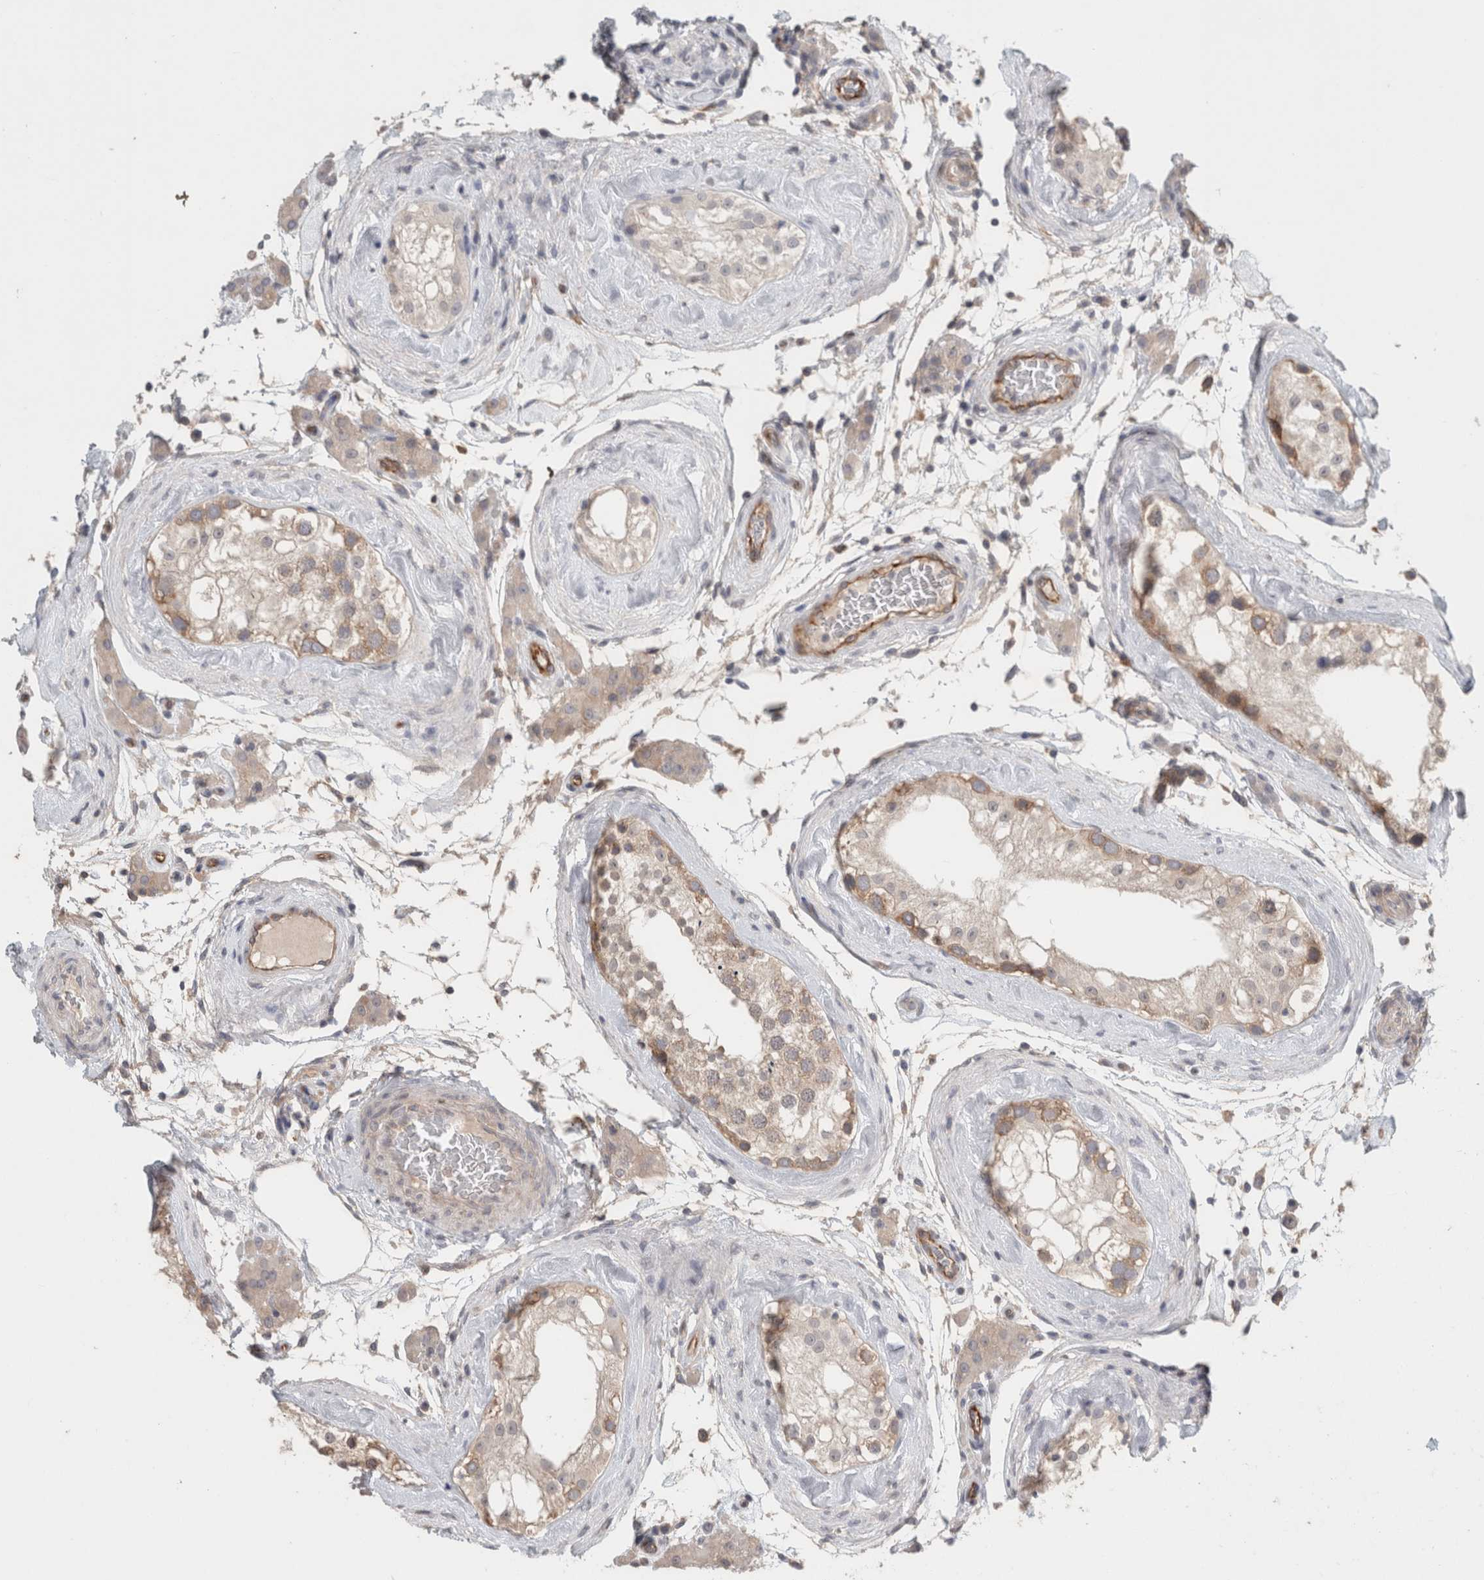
{"staining": {"intensity": "moderate", "quantity": "25%-75%", "location": "cytoplasmic/membranous"}, "tissue": "testis", "cell_type": "Cells in seminiferous ducts", "image_type": "normal", "snomed": [{"axis": "morphology", "description": "Normal tissue, NOS"}, {"axis": "topography", "description": "Testis"}], "caption": "IHC image of normal human testis stained for a protein (brown), which exhibits medium levels of moderate cytoplasmic/membranous staining in about 25%-75% of cells in seminiferous ducts.", "gene": "RASAL2", "patient": {"sex": "male", "age": 46}}